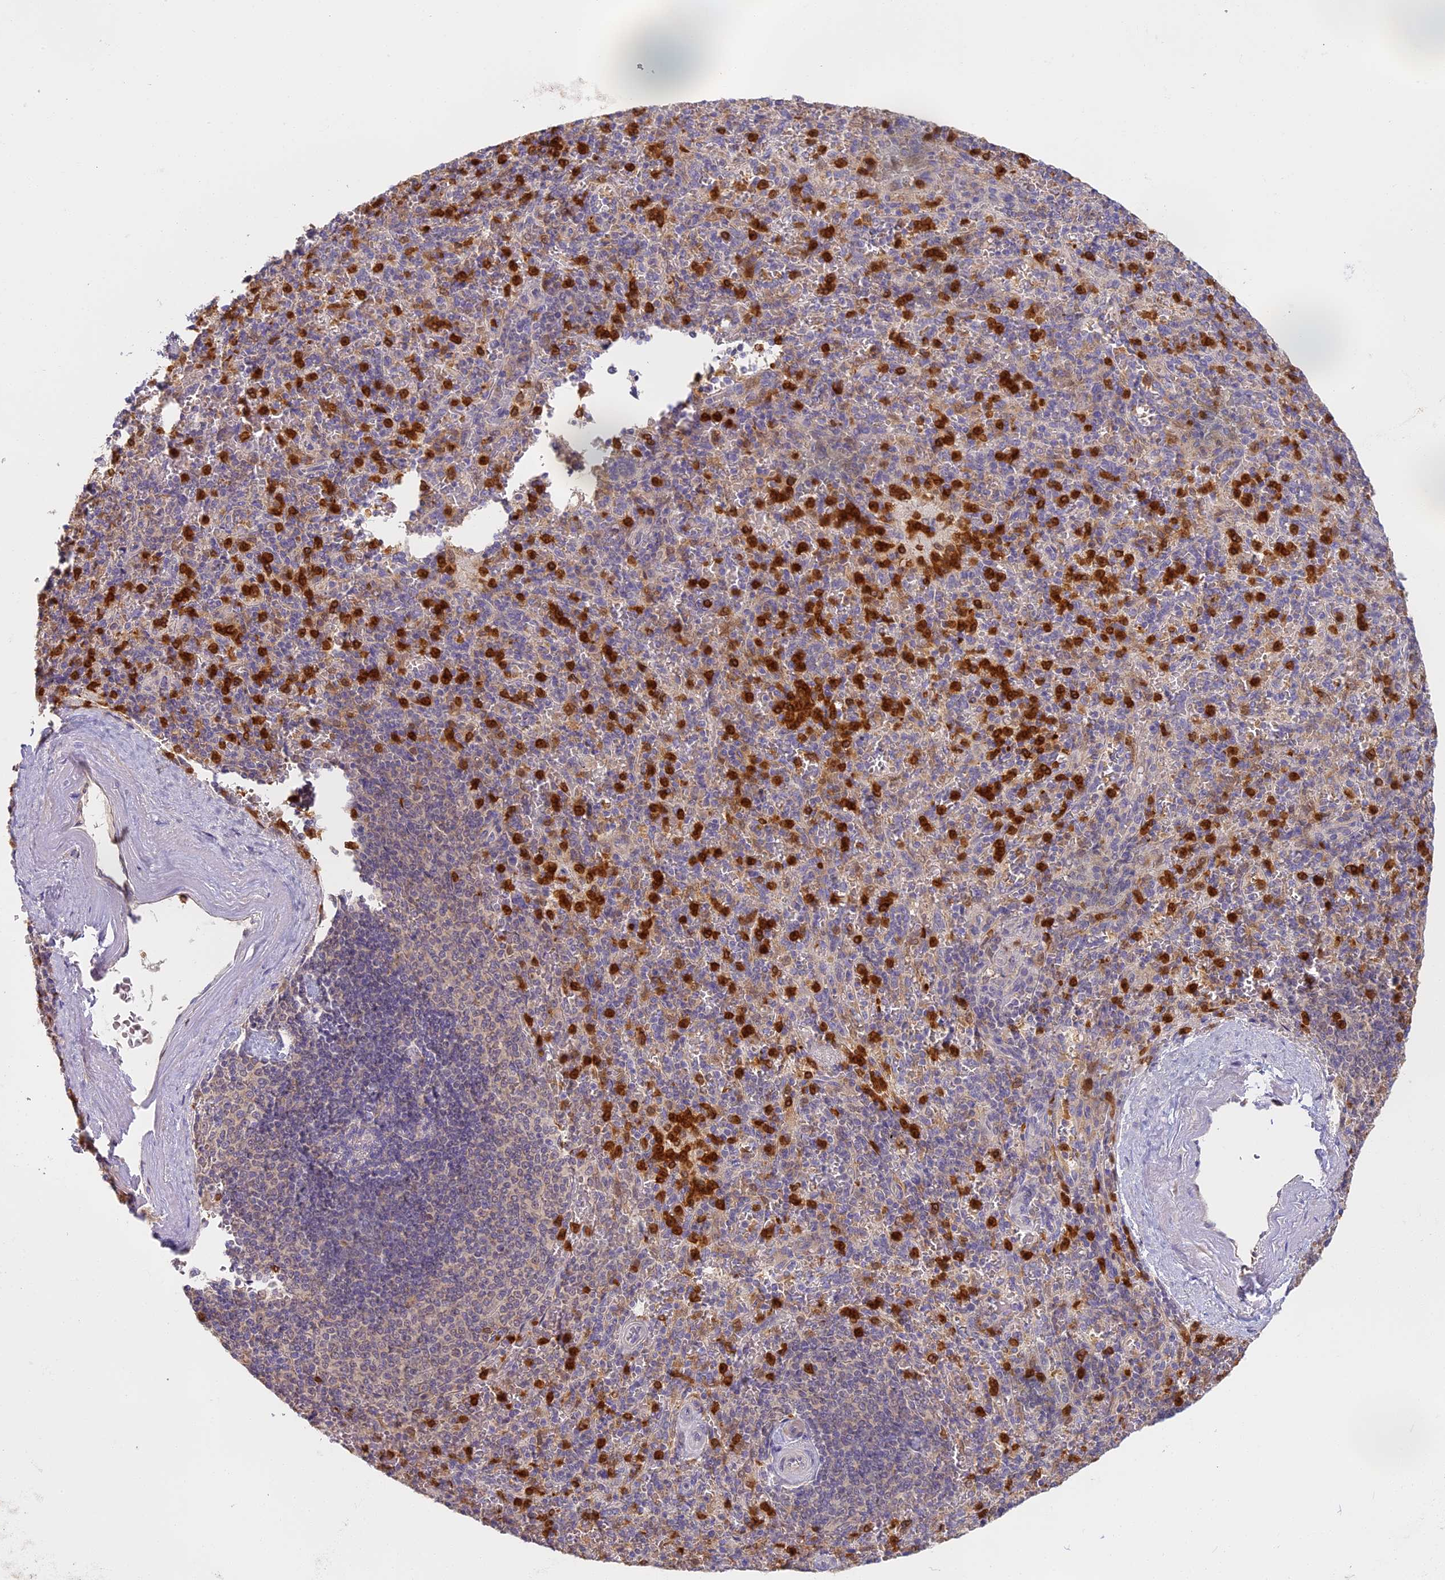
{"staining": {"intensity": "strong", "quantity": "25%-75%", "location": "cytoplasmic/membranous"}, "tissue": "spleen", "cell_type": "Cells in red pulp", "image_type": "normal", "snomed": [{"axis": "morphology", "description": "Normal tissue, NOS"}, {"axis": "topography", "description": "Spleen"}], "caption": "Immunohistochemical staining of unremarkable spleen reveals 25%-75% levels of strong cytoplasmic/membranous protein staining in about 25%-75% of cells in red pulp. The staining is performed using DAB brown chromogen to label protein expression. The nuclei are counter-stained blue using hematoxylin.", "gene": "NCF4", "patient": {"sex": "male", "age": 82}}